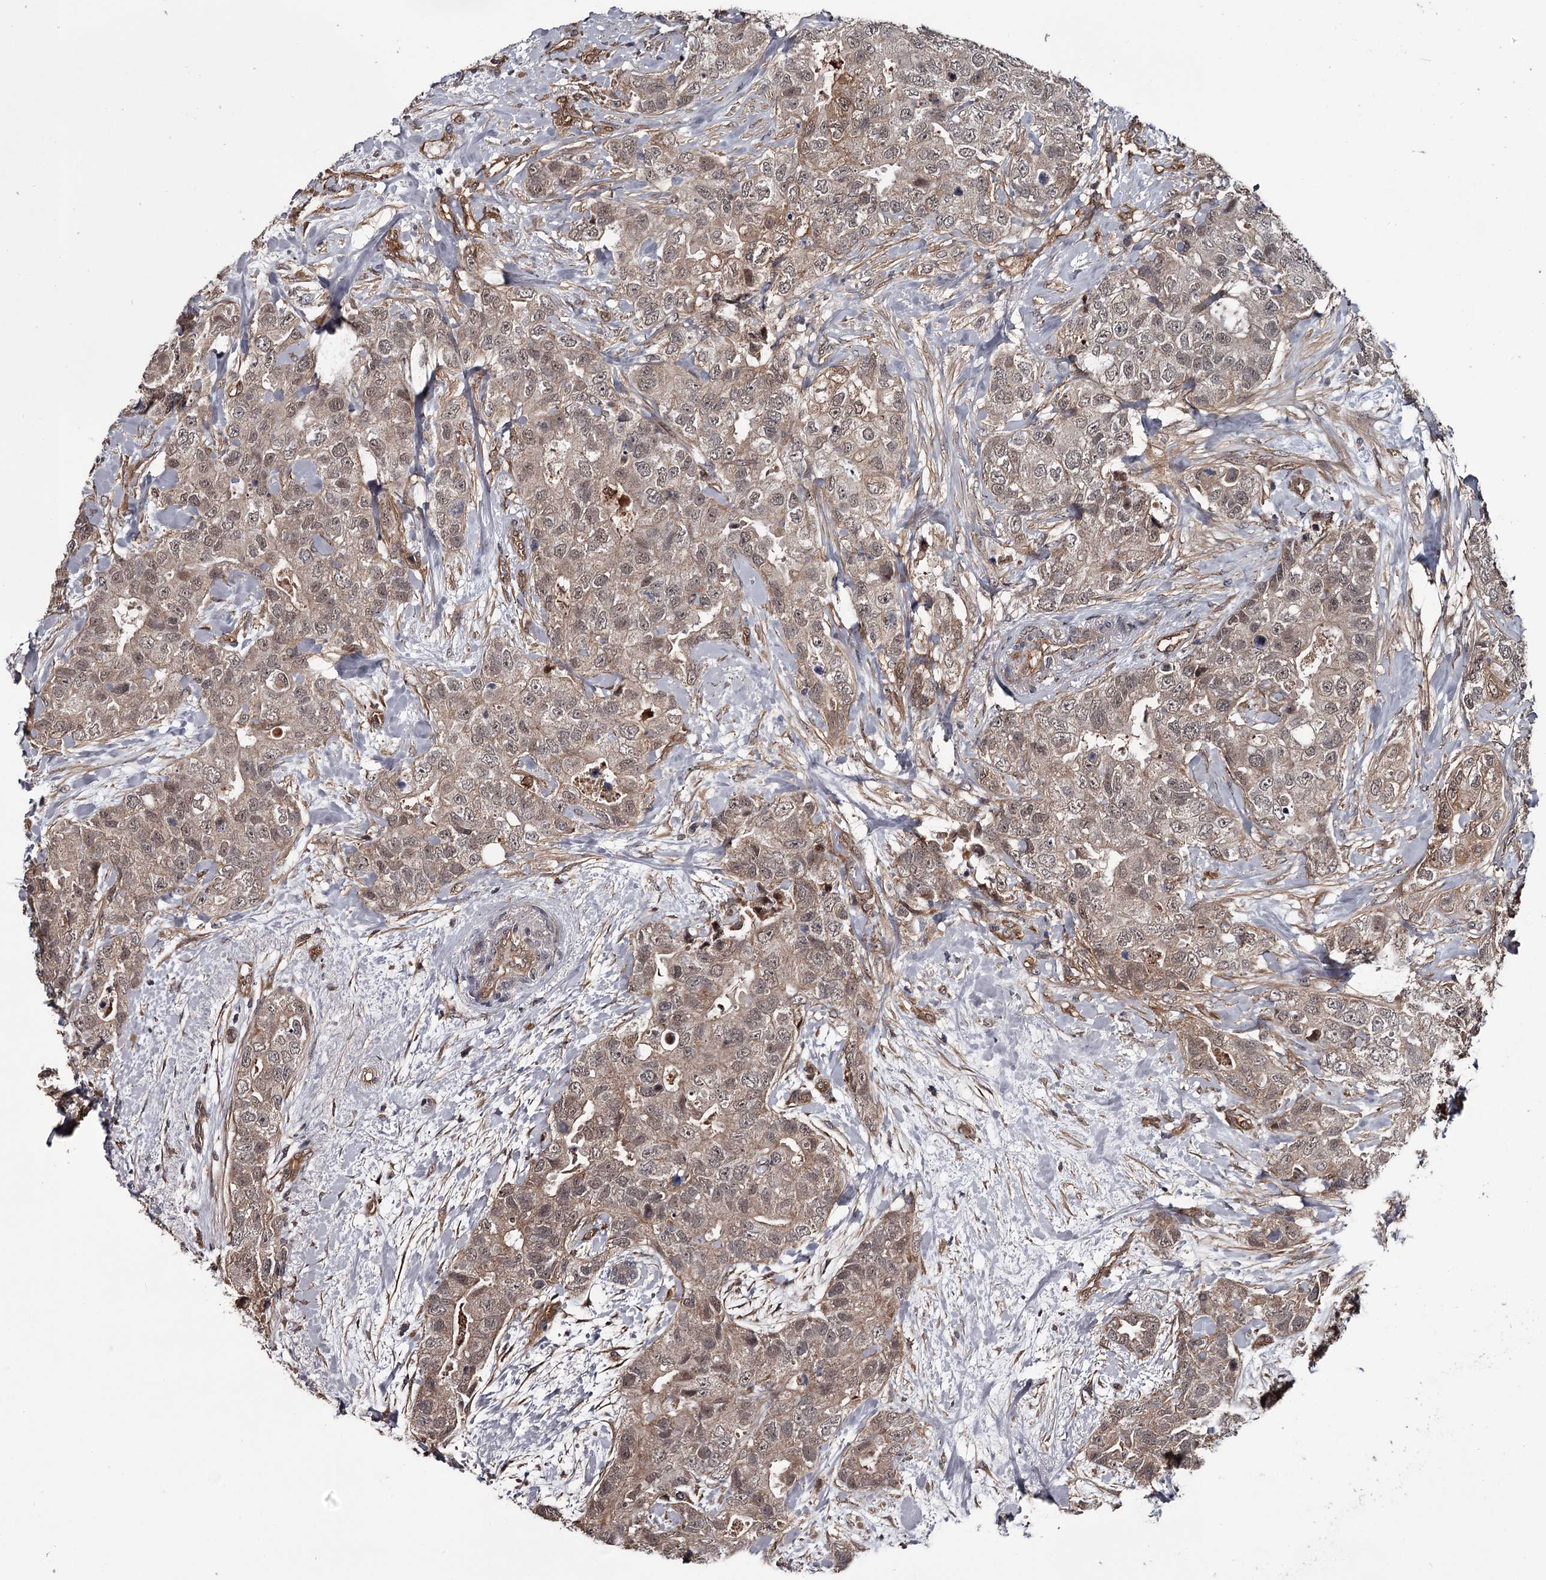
{"staining": {"intensity": "weak", "quantity": ">75%", "location": "cytoplasmic/membranous,nuclear"}, "tissue": "breast cancer", "cell_type": "Tumor cells", "image_type": "cancer", "snomed": [{"axis": "morphology", "description": "Duct carcinoma"}, {"axis": "topography", "description": "Breast"}], "caption": "Infiltrating ductal carcinoma (breast) tissue displays weak cytoplasmic/membranous and nuclear staining in about >75% of tumor cells, visualized by immunohistochemistry.", "gene": "CDC42EP2", "patient": {"sex": "female", "age": 62}}